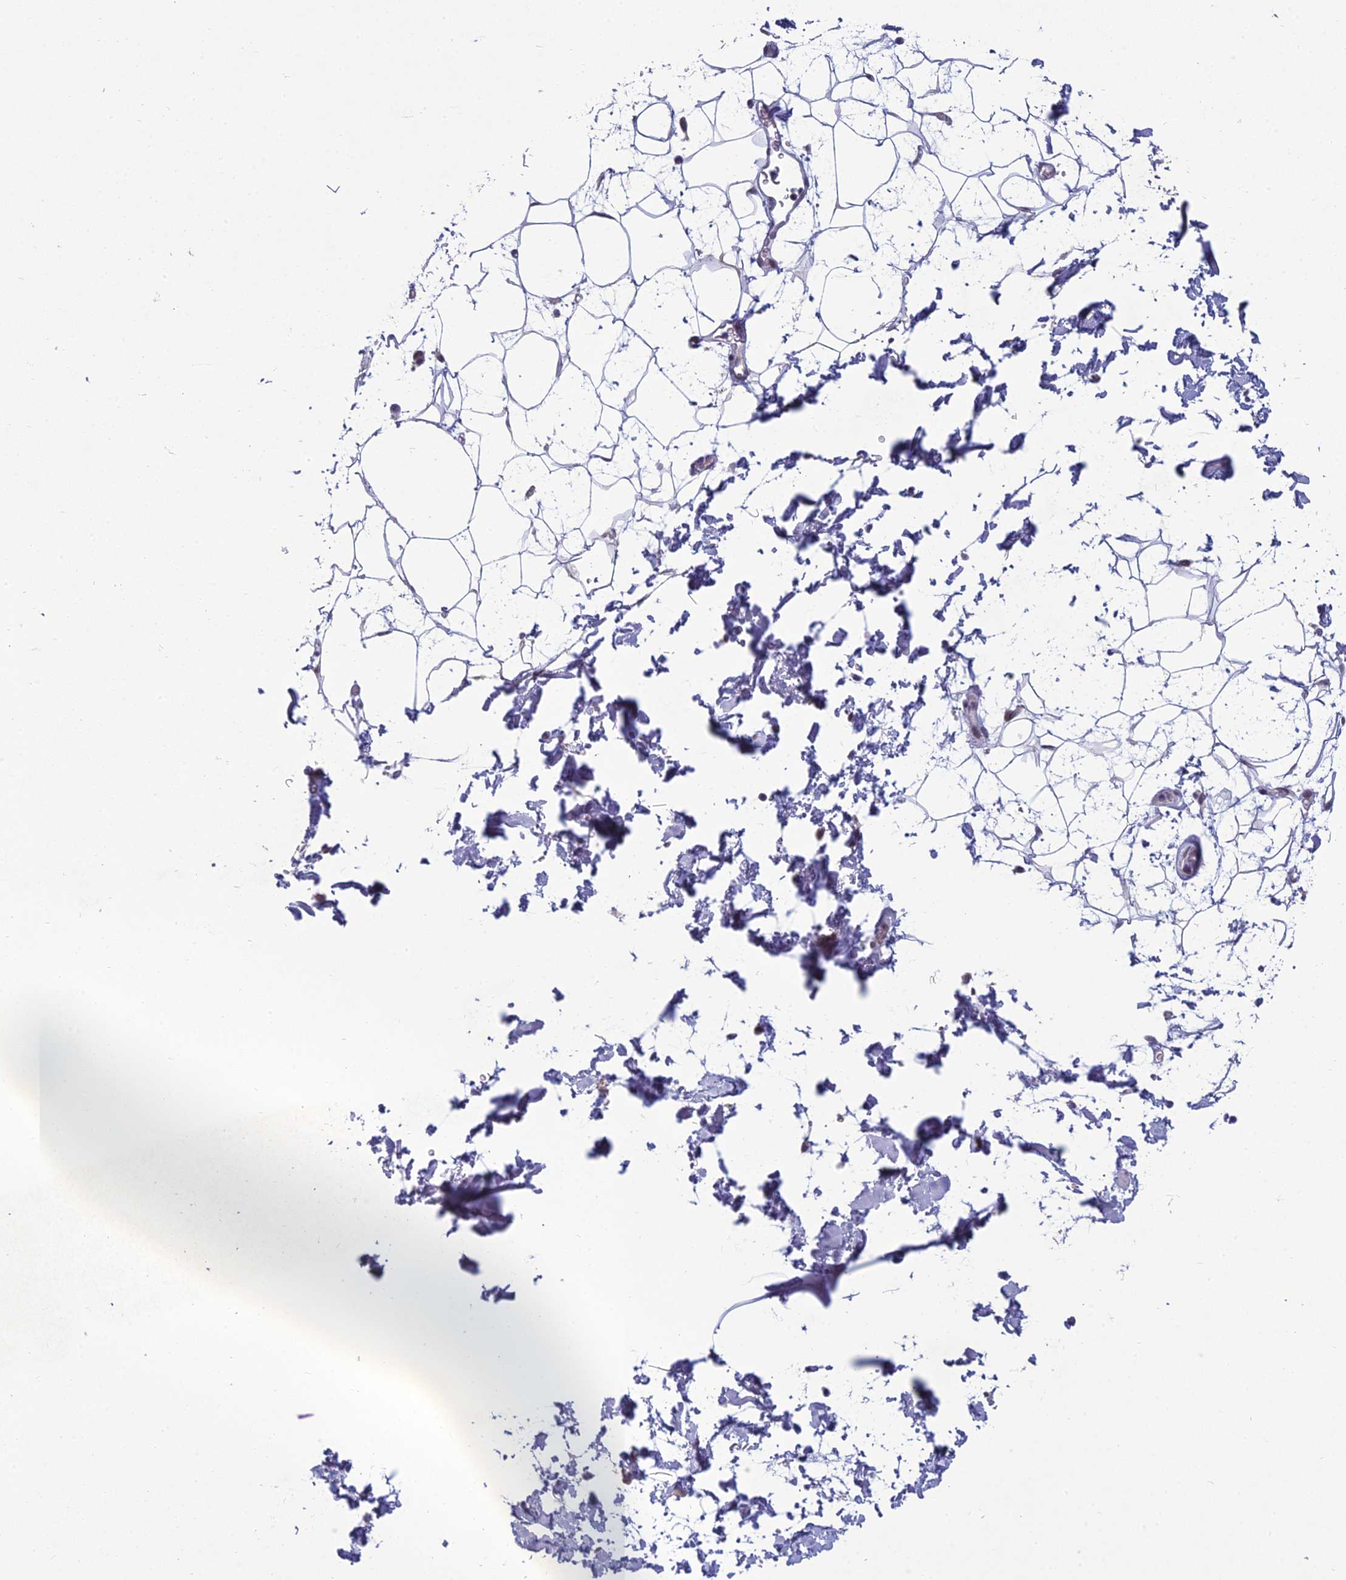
{"staining": {"intensity": "negative", "quantity": "none", "location": "none"}, "tissue": "adipose tissue", "cell_type": "Adipocytes", "image_type": "normal", "snomed": [{"axis": "morphology", "description": "Normal tissue, NOS"}, {"axis": "topography", "description": "Soft tissue"}], "caption": "A photomicrograph of adipose tissue stained for a protein exhibits no brown staining in adipocytes. (DAB immunohistochemistry visualized using brightfield microscopy, high magnification).", "gene": "RGS17", "patient": {"sex": "male", "age": 72}}